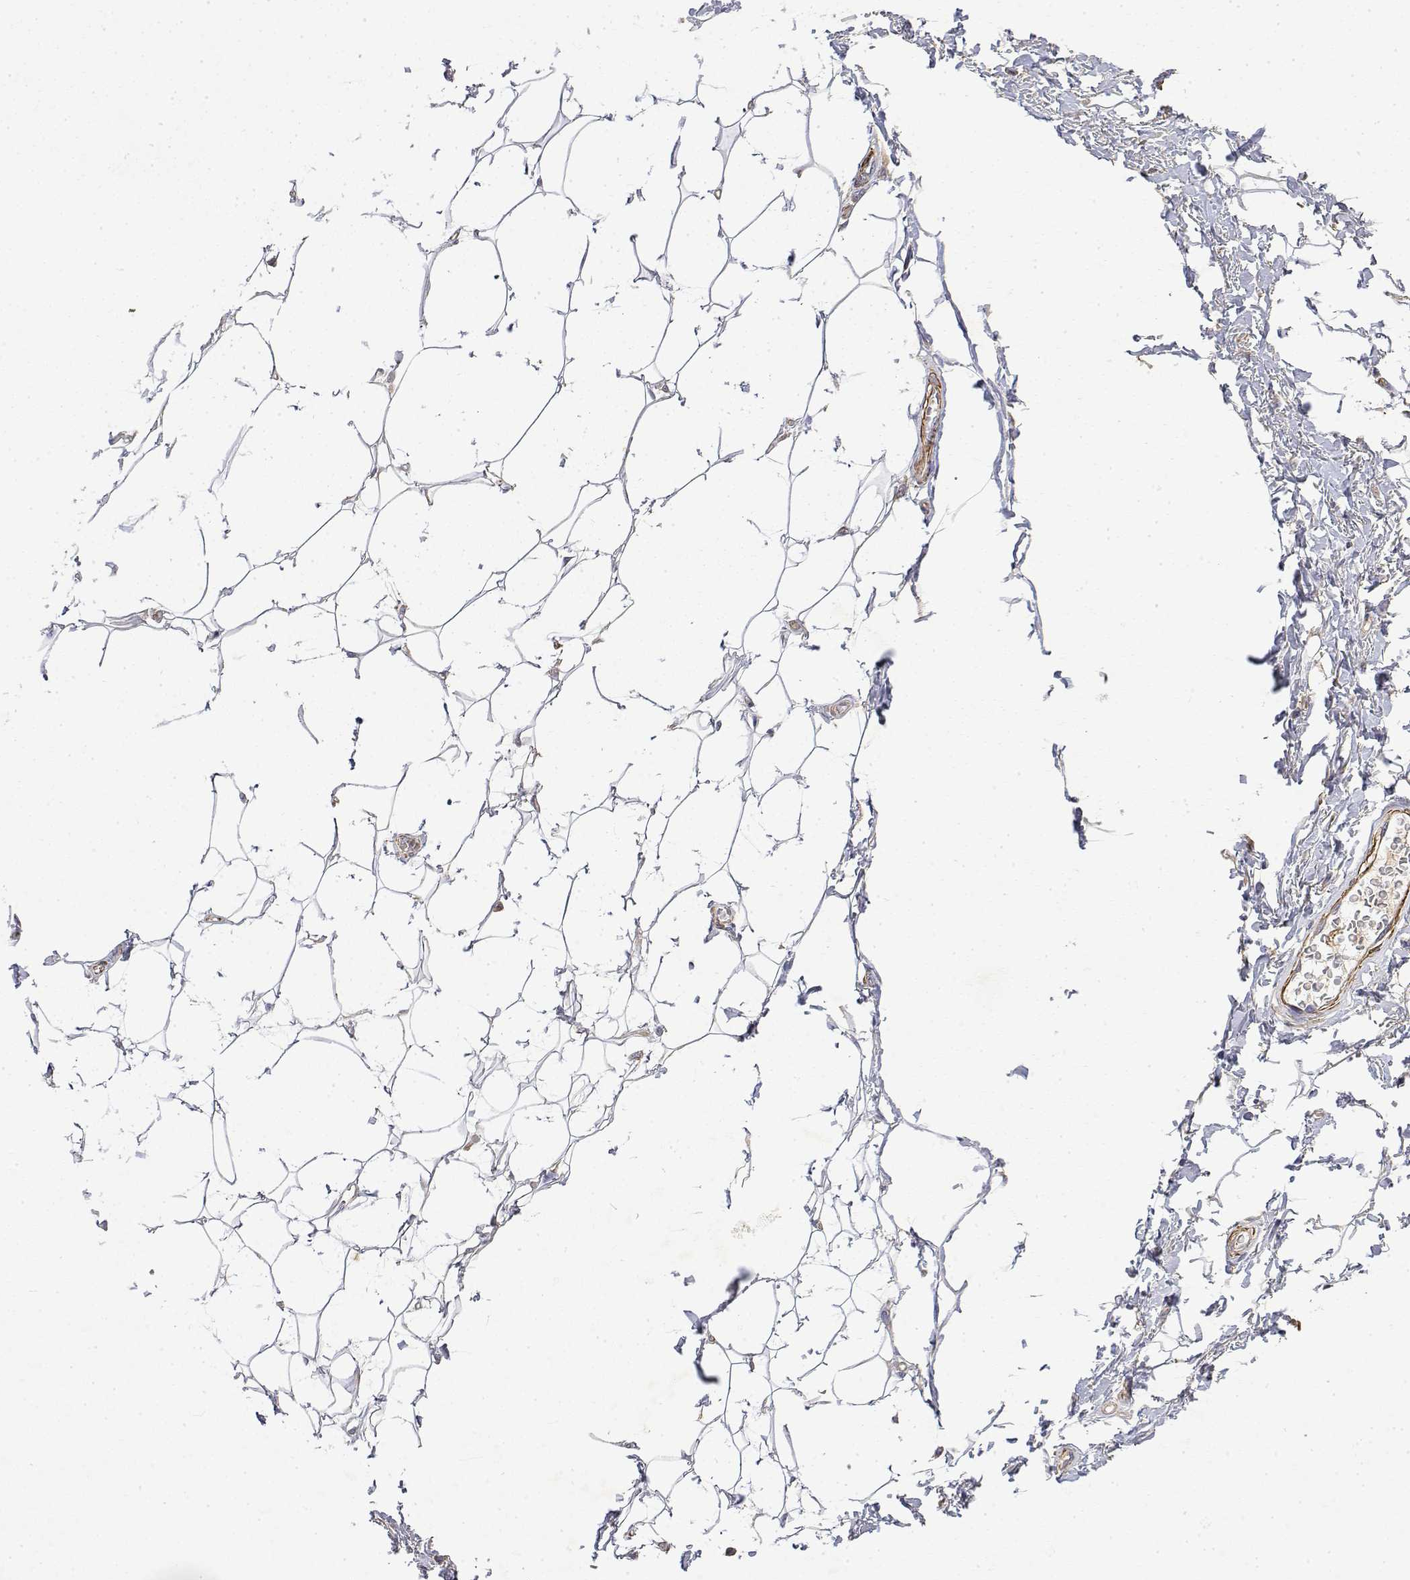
{"staining": {"intensity": "negative", "quantity": "none", "location": "none"}, "tissue": "adipose tissue", "cell_type": "Adipocytes", "image_type": "normal", "snomed": [{"axis": "morphology", "description": "Normal tissue, NOS"}, {"axis": "topography", "description": "Peripheral nerve tissue"}], "caption": "Adipocytes show no significant protein positivity in benign adipose tissue. (DAB (3,3'-diaminobenzidine) immunohistochemistry (IHC) visualized using brightfield microscopy, high magnification).", "gene": "SOWAHD", "patient": {"sex": "male", "age": 51}}